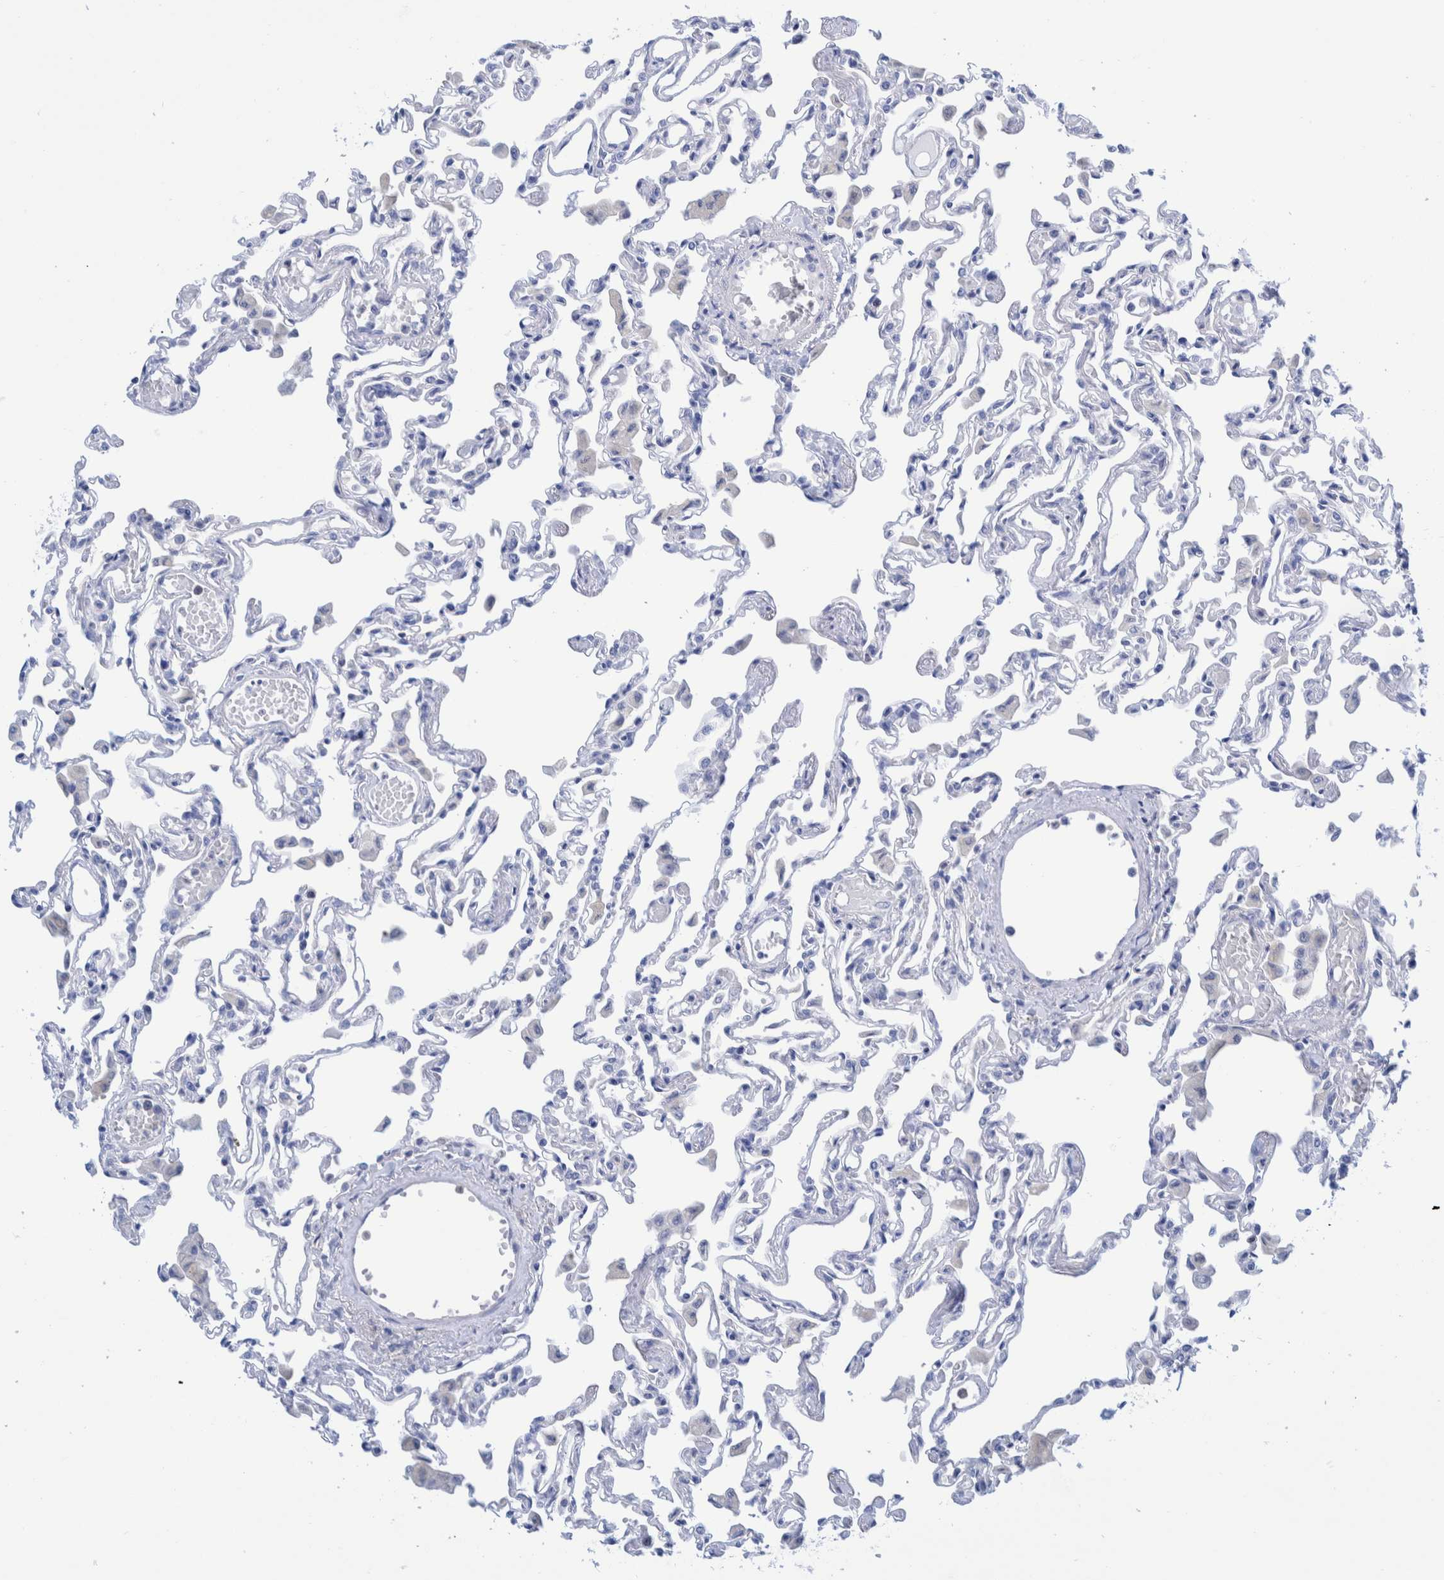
{"staining": {"intensity": "negative", "quantity": "none", "location": "none"}, "tissue": "lung", "cell_type": "Alveolar cells", "image_type": "normal", "snomed": [{"axis": "morphology", "description": "Normal tissue, NOS"}, {"axis": "topography", "description": "Bronchus"}, {"axis": "topography", "description": "Lung"}], "caption": "Immunohistochemistry (IHC) image of normal lung: human lung stained with DAB displays no significant protein staining in alveolar cells. (DAB immunohistochemistry (IHC) with hematoxylin counter stain).", "gene": "KRT14", "patient": {"sex": "female", "age": 49}}